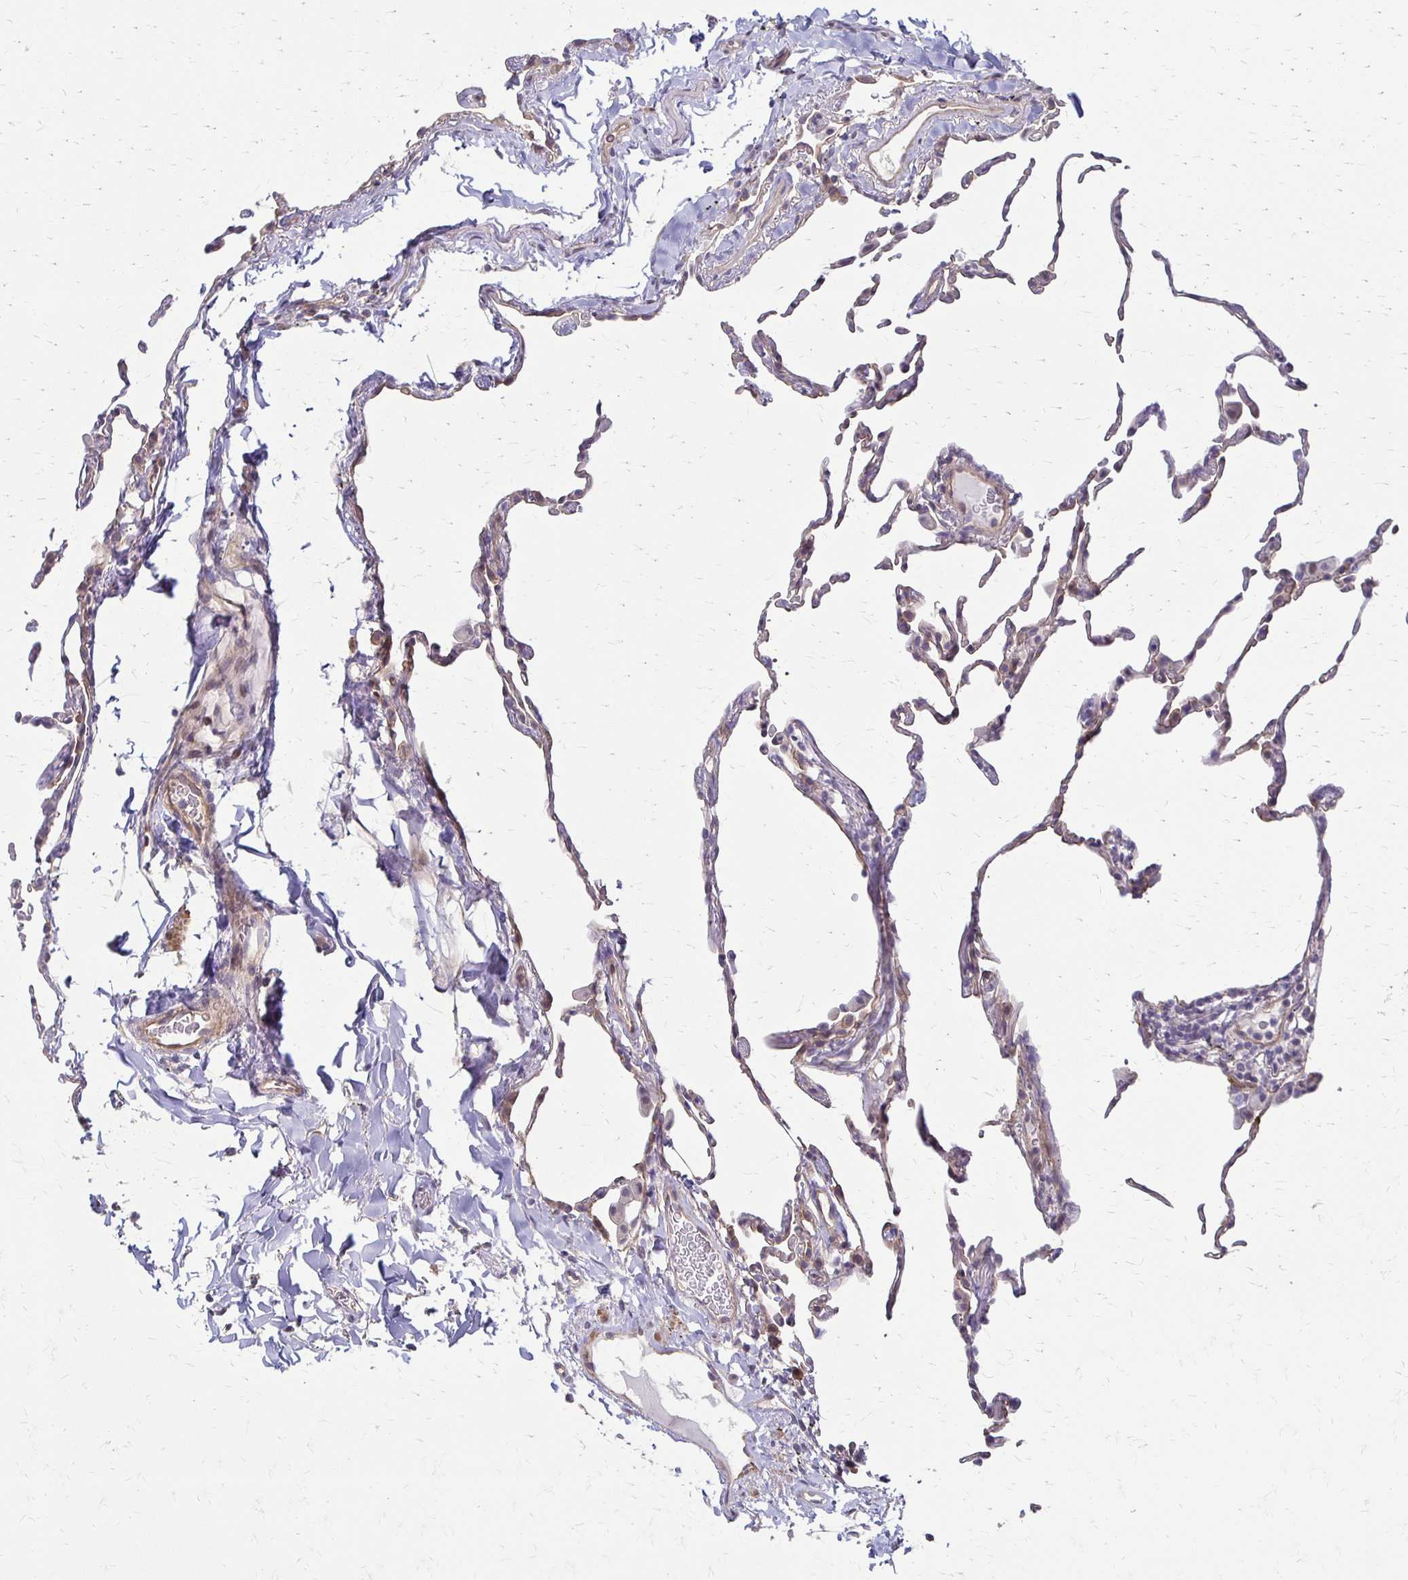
{"staining": {"intensity": "weak", "quantity": "<25%", "location": "cytoplasmic/membranous"}, "tissue": "lung", "cell_type": "Alveolar cells", "image_type": "normal", "snomed": [{"axis": "morphology", "description": "Normal tissue, NOS"}, {"axis": "topography", "description": "Lung"}], "caption": "The immunohistochemistry (IHC) photomicrograph has no significant staining in alveolar cells of lung. (Stains: DAB IHC with hematoxylin counter stain, Microscopy: brightfield microscopy at high magnification).", "gene": "CFL2", "patient": {"sex": "female", "age": 57}}